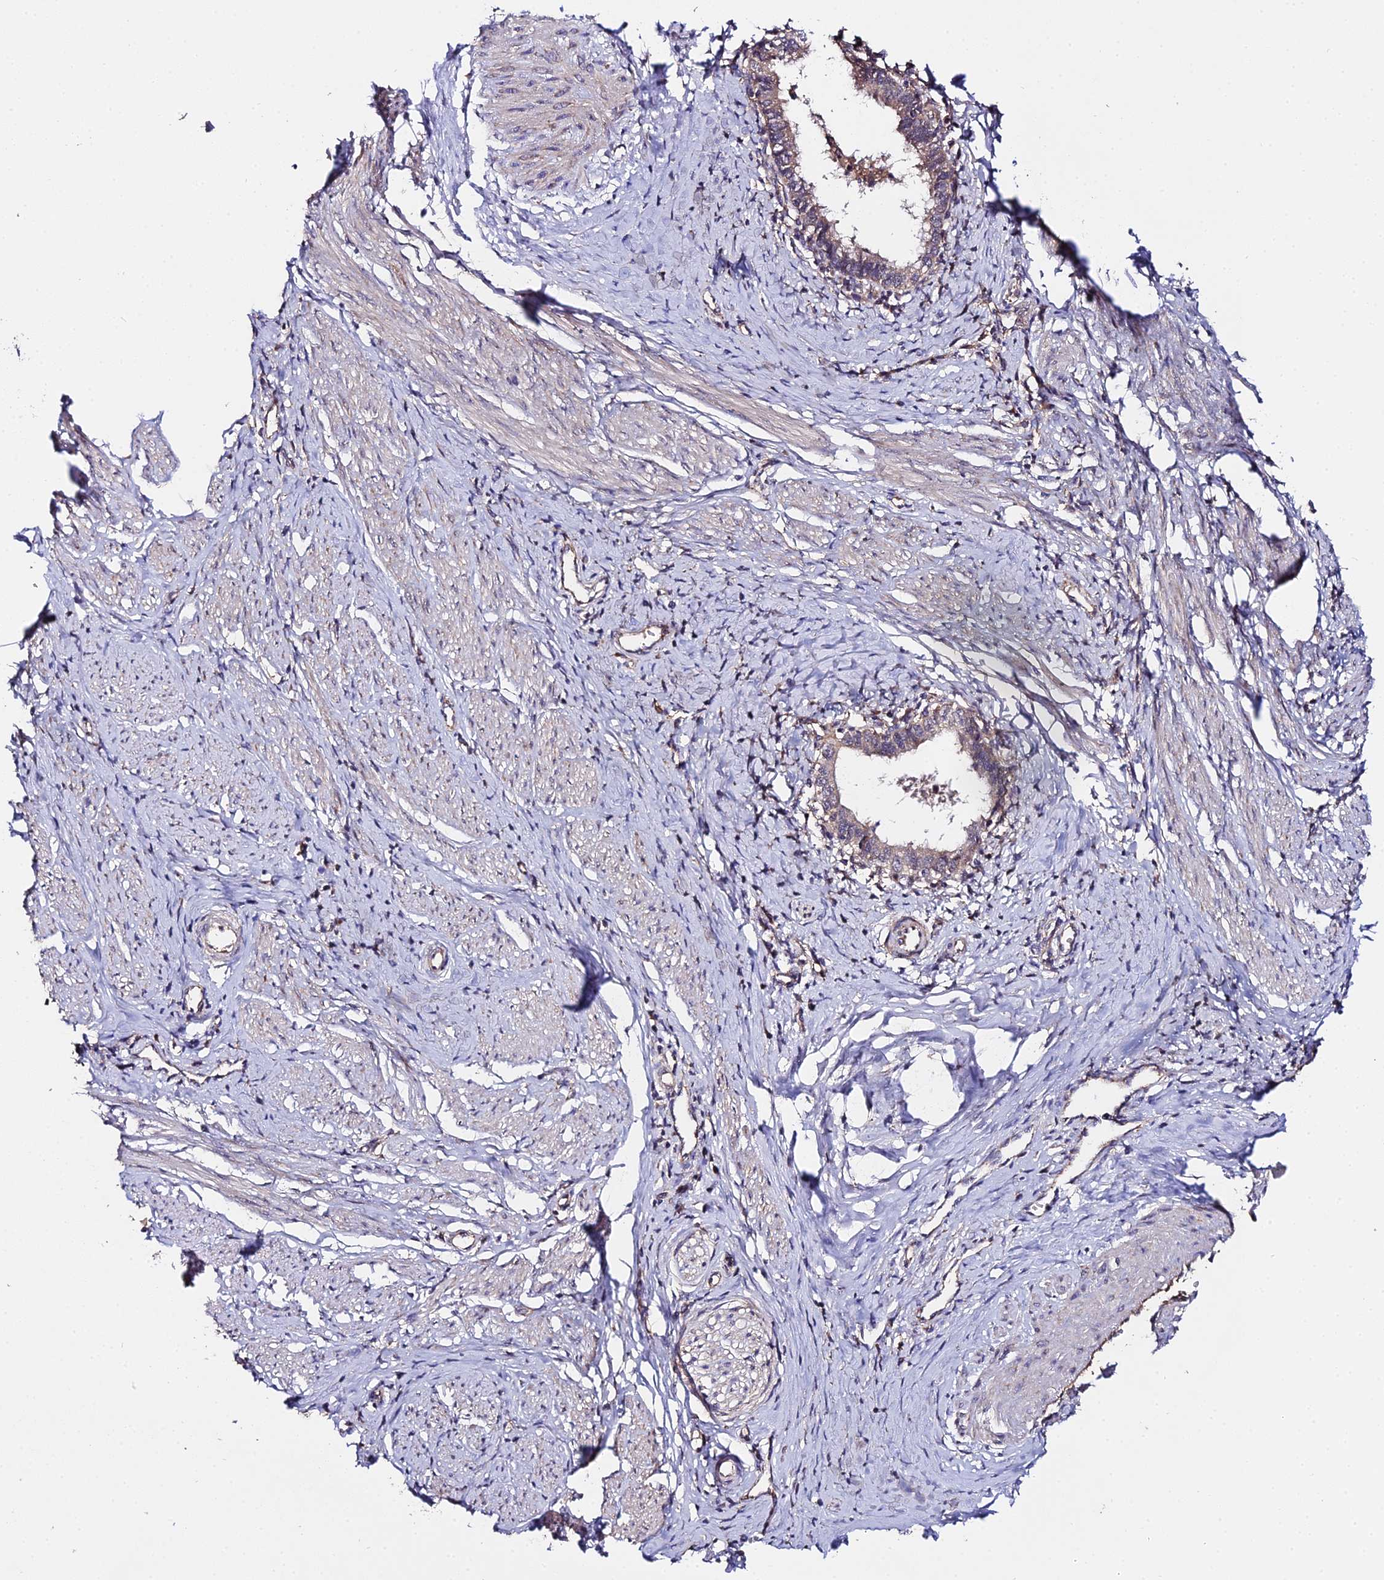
{"staining": {"intensity": "weak", "quantity": "25%-75%", "location": "cytoplasmic/membranous"}, "tissue": "cervical cancer", "cell_type": "Tumor cells", "image_type": "cancer", "snomed": [{"axis": "morphology", "description": "Adenocarcinoma, NOS"}, {"axis": "topography", "description": "Cervix"}], "caption": "Human cervical cancer (adenocarcinoma) stained with a brown dye reveals weak cytoplasmic/membranous positive expression in about 25%-75% of tumor cells.", "gene": "ZBED8", "patient": {"sex": "female", "age": 36}}